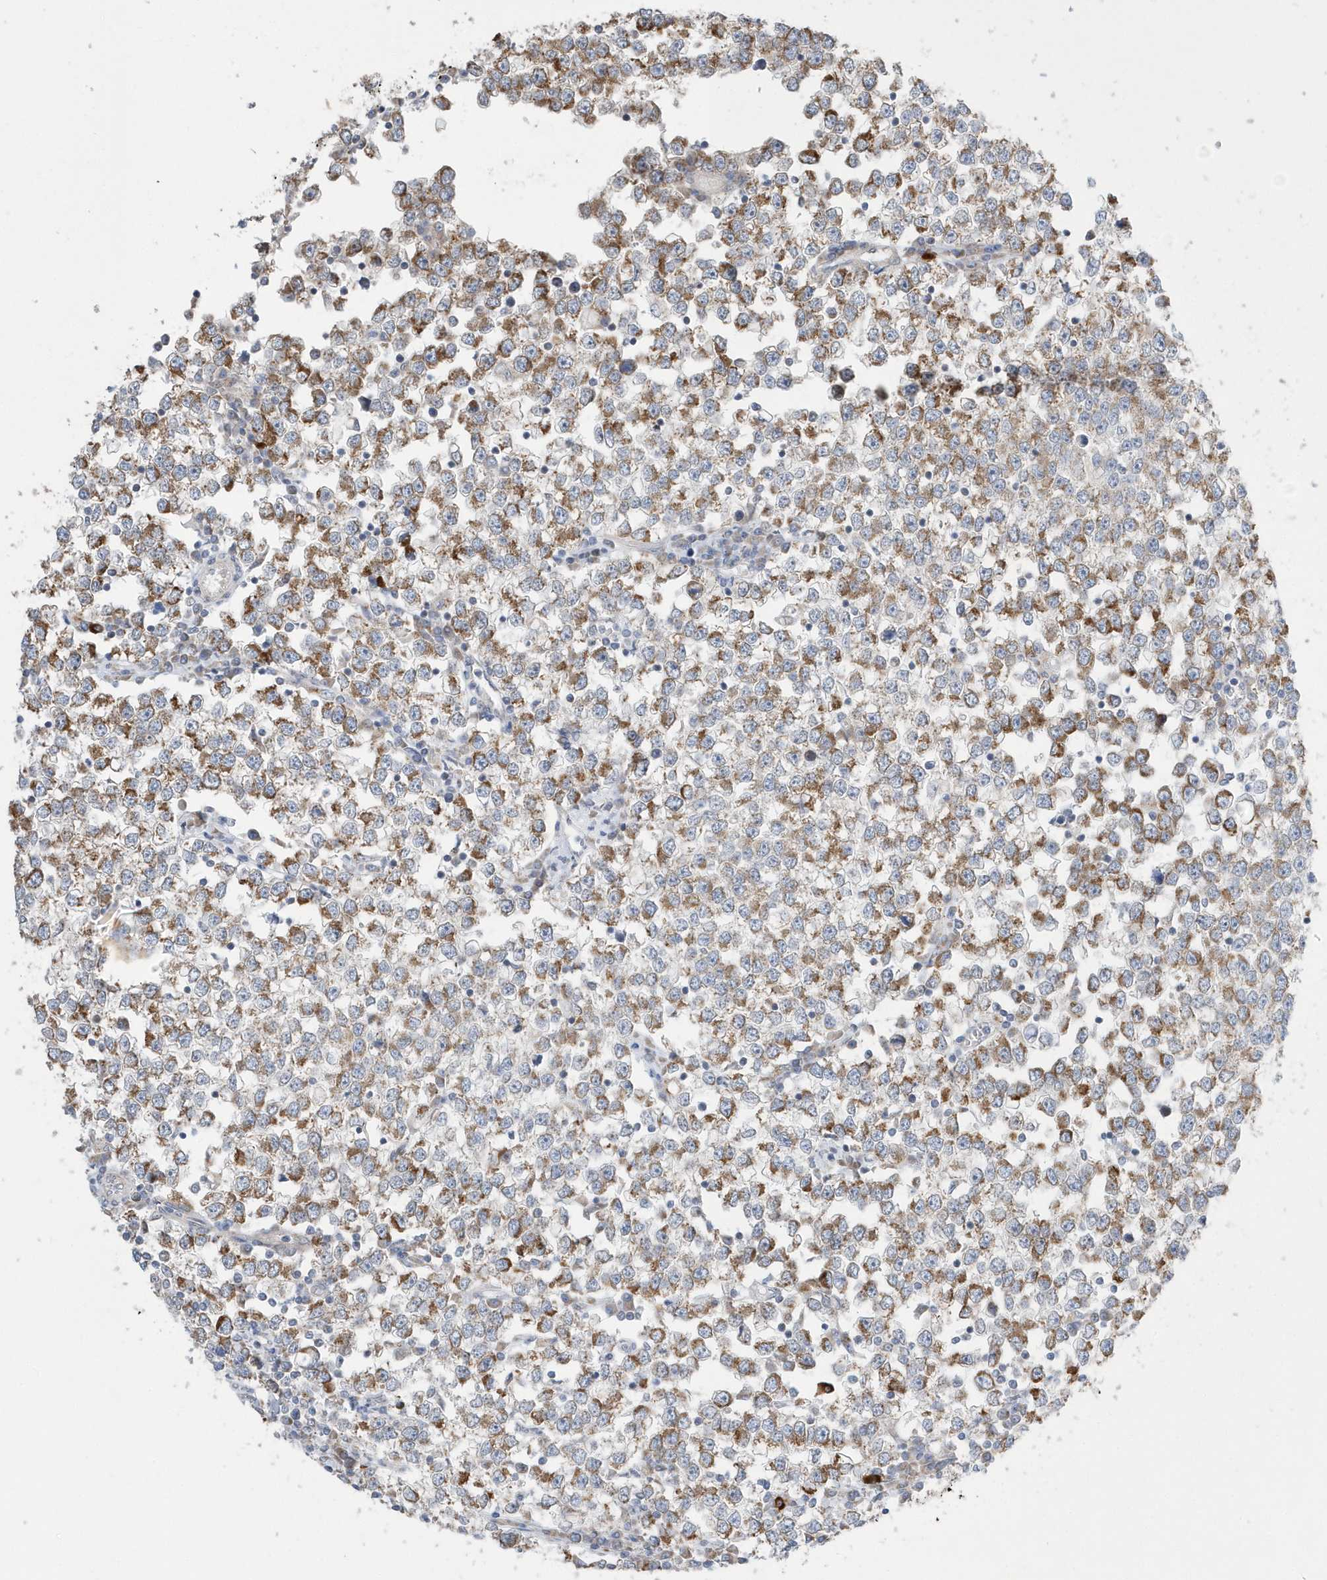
{"staining": {"intensity": "moderate", "quantity": "25%-75%", "location": "cytoplasmic/membranous"}, "tissue": "testis cancer", "cell_type": "Tumor cells", "image_type": "cancer", "snomed": [{"axis": "morphology", "description": "Seminoma, NOS"}, {"axis": "topography", "description": "Testis"}], "caption": "Immunohistochemistry (IHC) image of neoplastic tissue: human testis cancer (seminoma) stained using immunohistochemistry exhibits medium levels of moderate protein expression localized specifically in the cytoplasmic/membranous of tumor cells, appearing as a cytoplasmic/membranous brown color.", "gene": "SPATA5", "patient": {"sex": "male", "age": 65}}